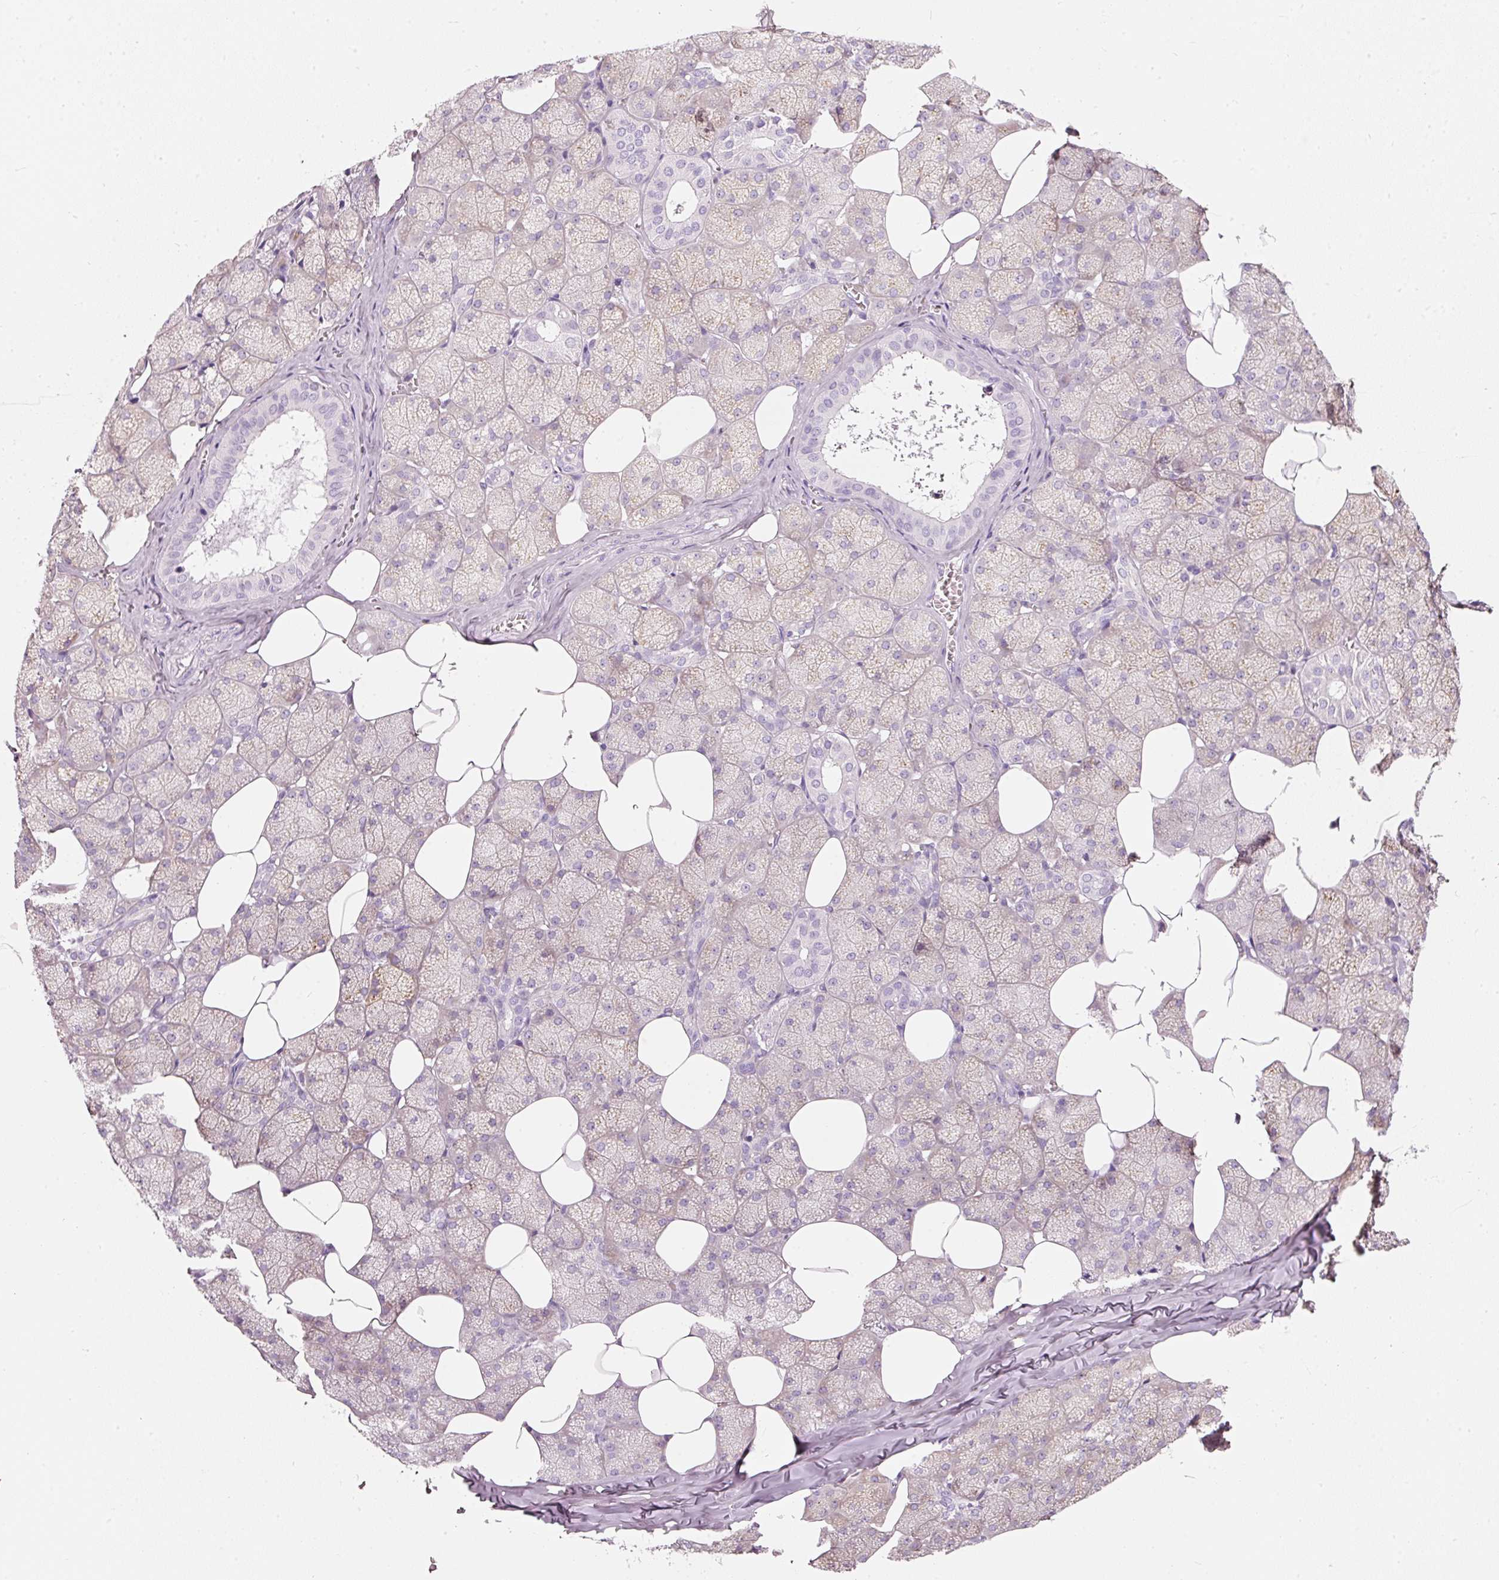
{"staining": {"intensity": "negative", "quantity": "none", "location": "none"}, "tissue": "salivary gland", "cell_type": "Glandular cells", "image_type": "normal", "snomed": [{"axis": "morphology", "description": "Normal tissue, NOS"}, {"axis": "topography", "description": "Salivary gland"}, {"axis": "topography", "description": "Peripheral nerve tissue"}], "caption": "Immunohistochemical staining of benign salivary gland displays no significant staining in glandular cells. Nuclei are stained in blue.", "gene": "PDXDC1", "patient": {"sex": "male", "age": 38}}